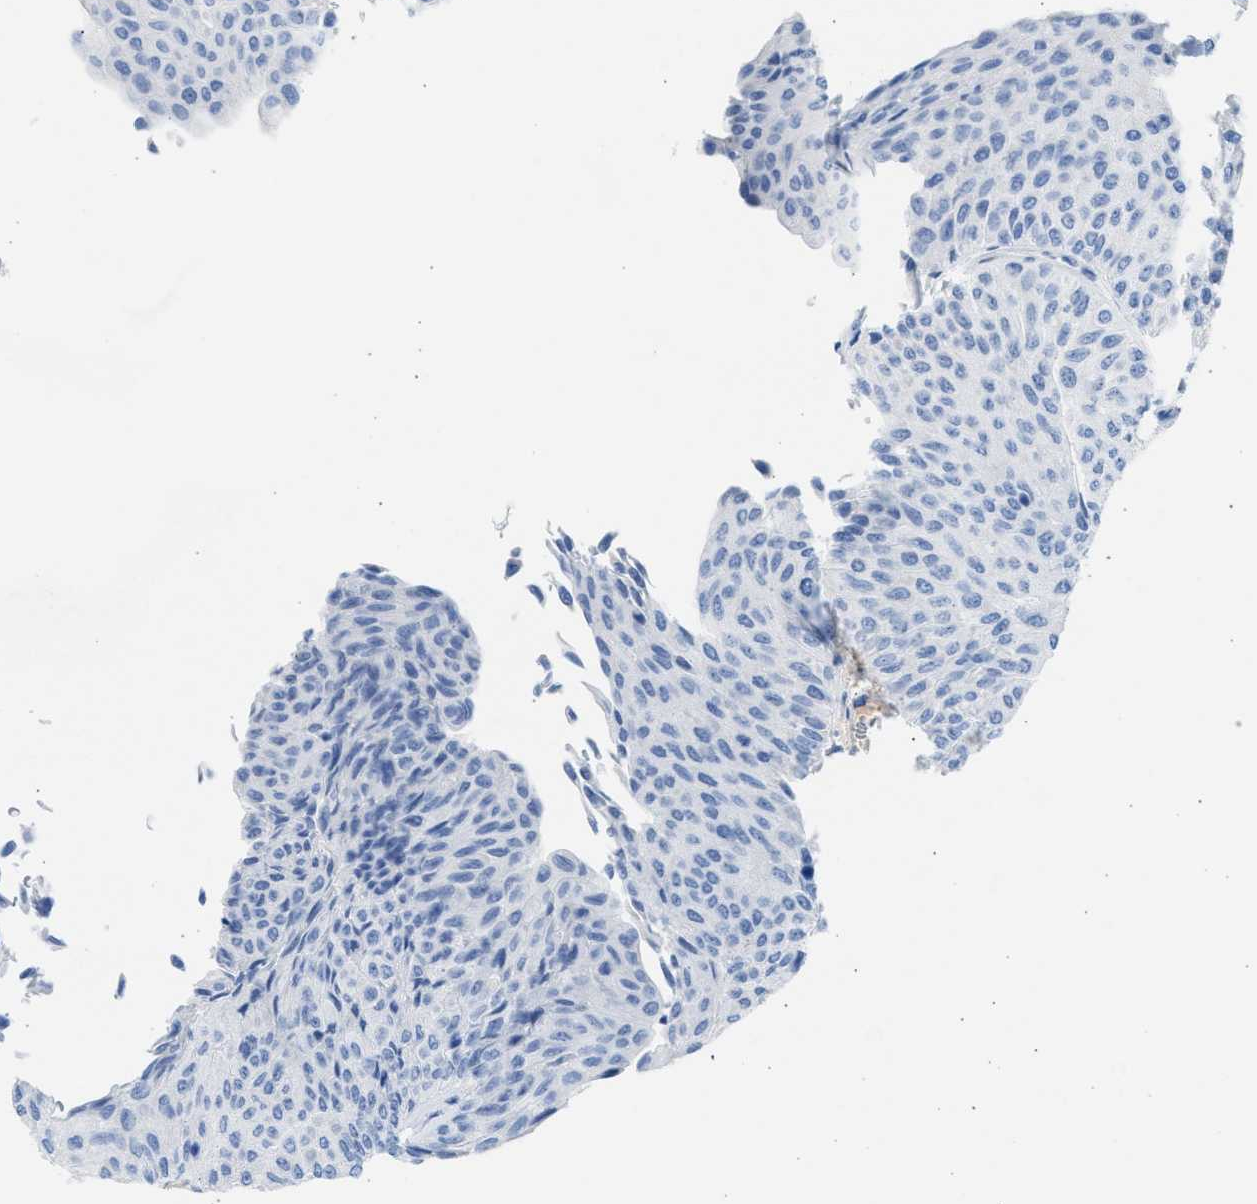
{"staining": {"intensity": "negative", "quantity": "none", "location": "none"}, "tissue": "urothelial cancer", "cell_type": "Tumor cells", "image_type": "cancer", "snomed": [{"axis": "morphology", "description": "Urothelial carcinoma, Low grade"}, {"axis": "topography", "description": "Urinary bladder"}], "caption": "An immunohistochemistry image of urothelial carcinoma (low-grade) is shown. There is no staining in tumor cells of urothelial carcinoma (low-grade). The staining is performed using DAB brown chromogen with nuclei counter-stained in using hematoxylin.", "gene": "SPATA3", "patient": {"sex": "male", "age": 78}}